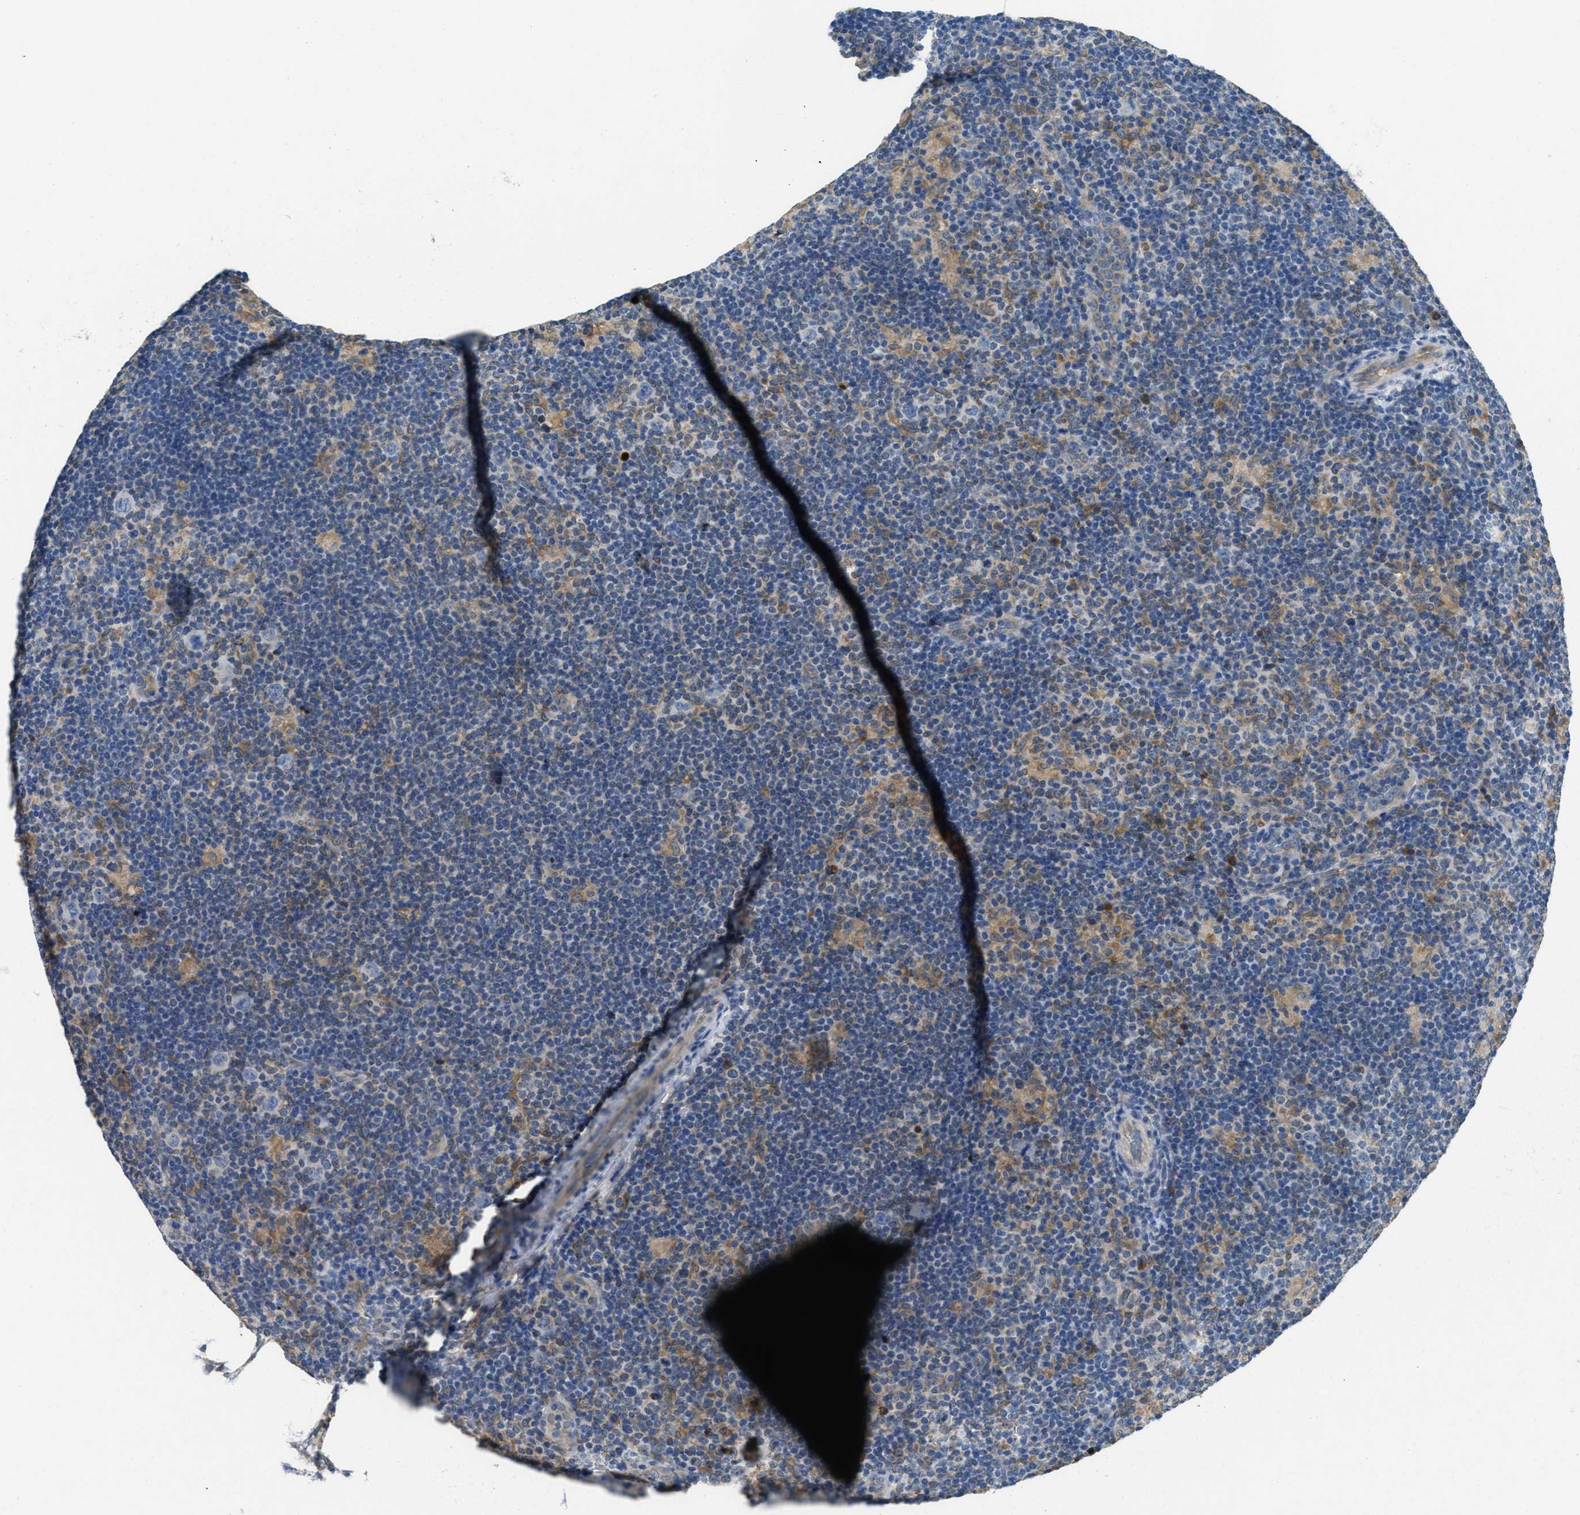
{"staining": {"intensity": "negative", "quantity": "none", "location": "none"}, "tissue": "lymphoma", "cell_type": "Tumor cells", "image_type": "cancer", "snomed": [{"axis": "morphology", "description": "Hodgkin's disease, NOS"}, {"axis": "topography", "description": "Lymph node"}], "caption": "The IHC micrograph has no significant expression in tumor cells of lymphoma tissue.", "gene": "MPDU1", "patient": {"sex": "female", "age": 57}}